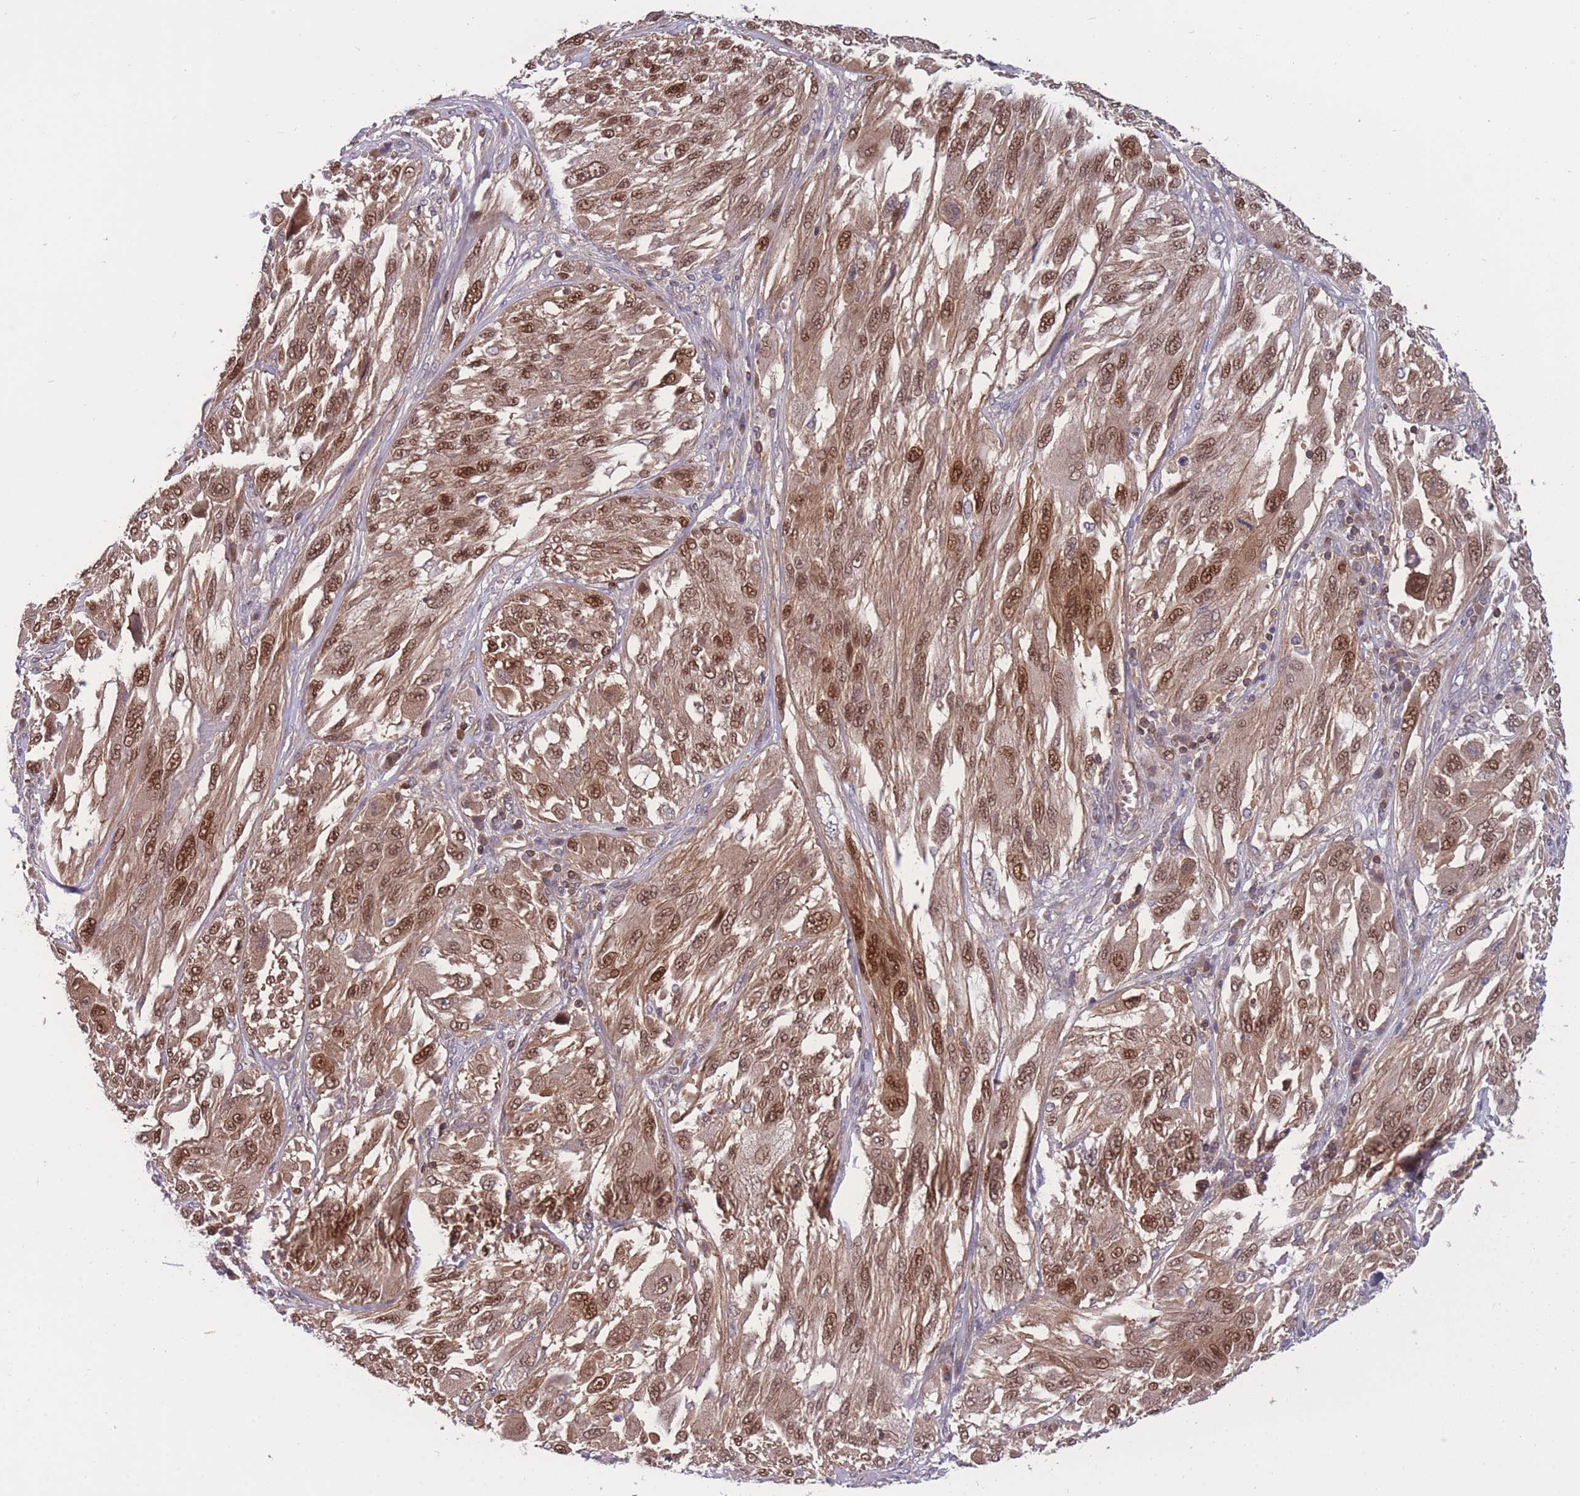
{"staining": {"intensity": "moderate", "quantity": ">75%", "location": "cytoplasmic/membranous,nuclear"}, "tissue": "melanoma", "cell_type": "Tumor cells", "image_type": "cancer", "snomed": [{"axis": "morphology", "description": "Malignant melanoma, NOS"}, {"axis": "topography", "description": "Skin"}], "caption": "DAB immunohistochemical staining of melanoma reveals moderate cytoplasmic/membranous and nuclear protein positivity in approximately >75% of tumor cells. The protein of interest is stained brown, and the nuclei are stained in blue (DAB IHC with brightfield microscopy, high magnification).", "gene": "UBE2N", "patient": {"sex": "female", "age": 91}}